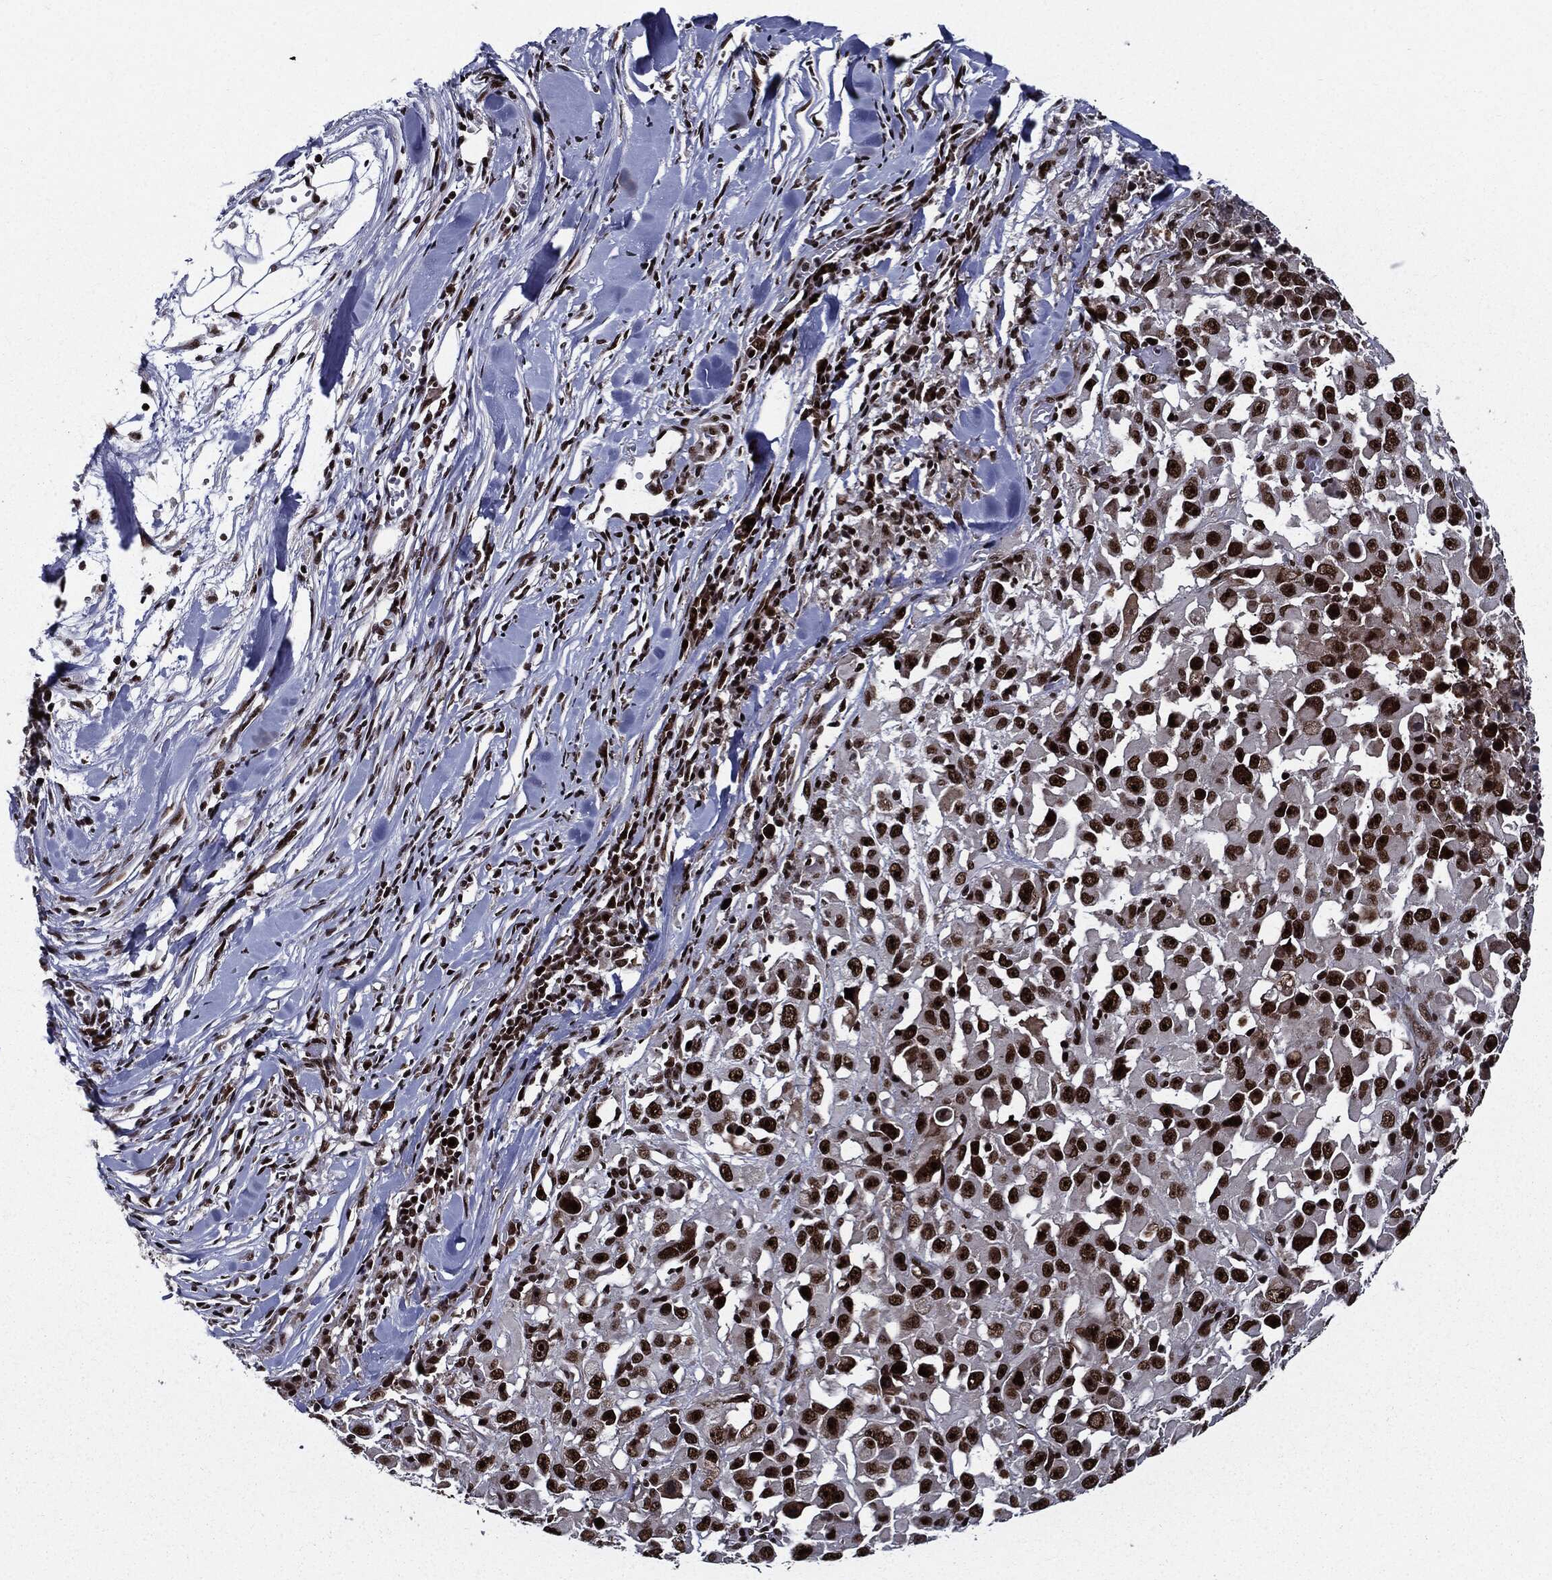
{"staining": {"intensity": "strong", "quantity": ">75%", "location": "nuclear"}, "tissue": "melanoma", "cell_type": "Tumor cells", "image_type": "cancer", "snomed": [{"axis": "morphology", "description": "Malignant melanoma, Metastatic site"}, {"axis": "topography", "description": "Lymph node"}], "caption": "Strong nuclear expression is appreciated in about >75% of tumor cells in melanoma.", "gene": "ZFP91", "patient": {"sex": "male", "age": 50}}